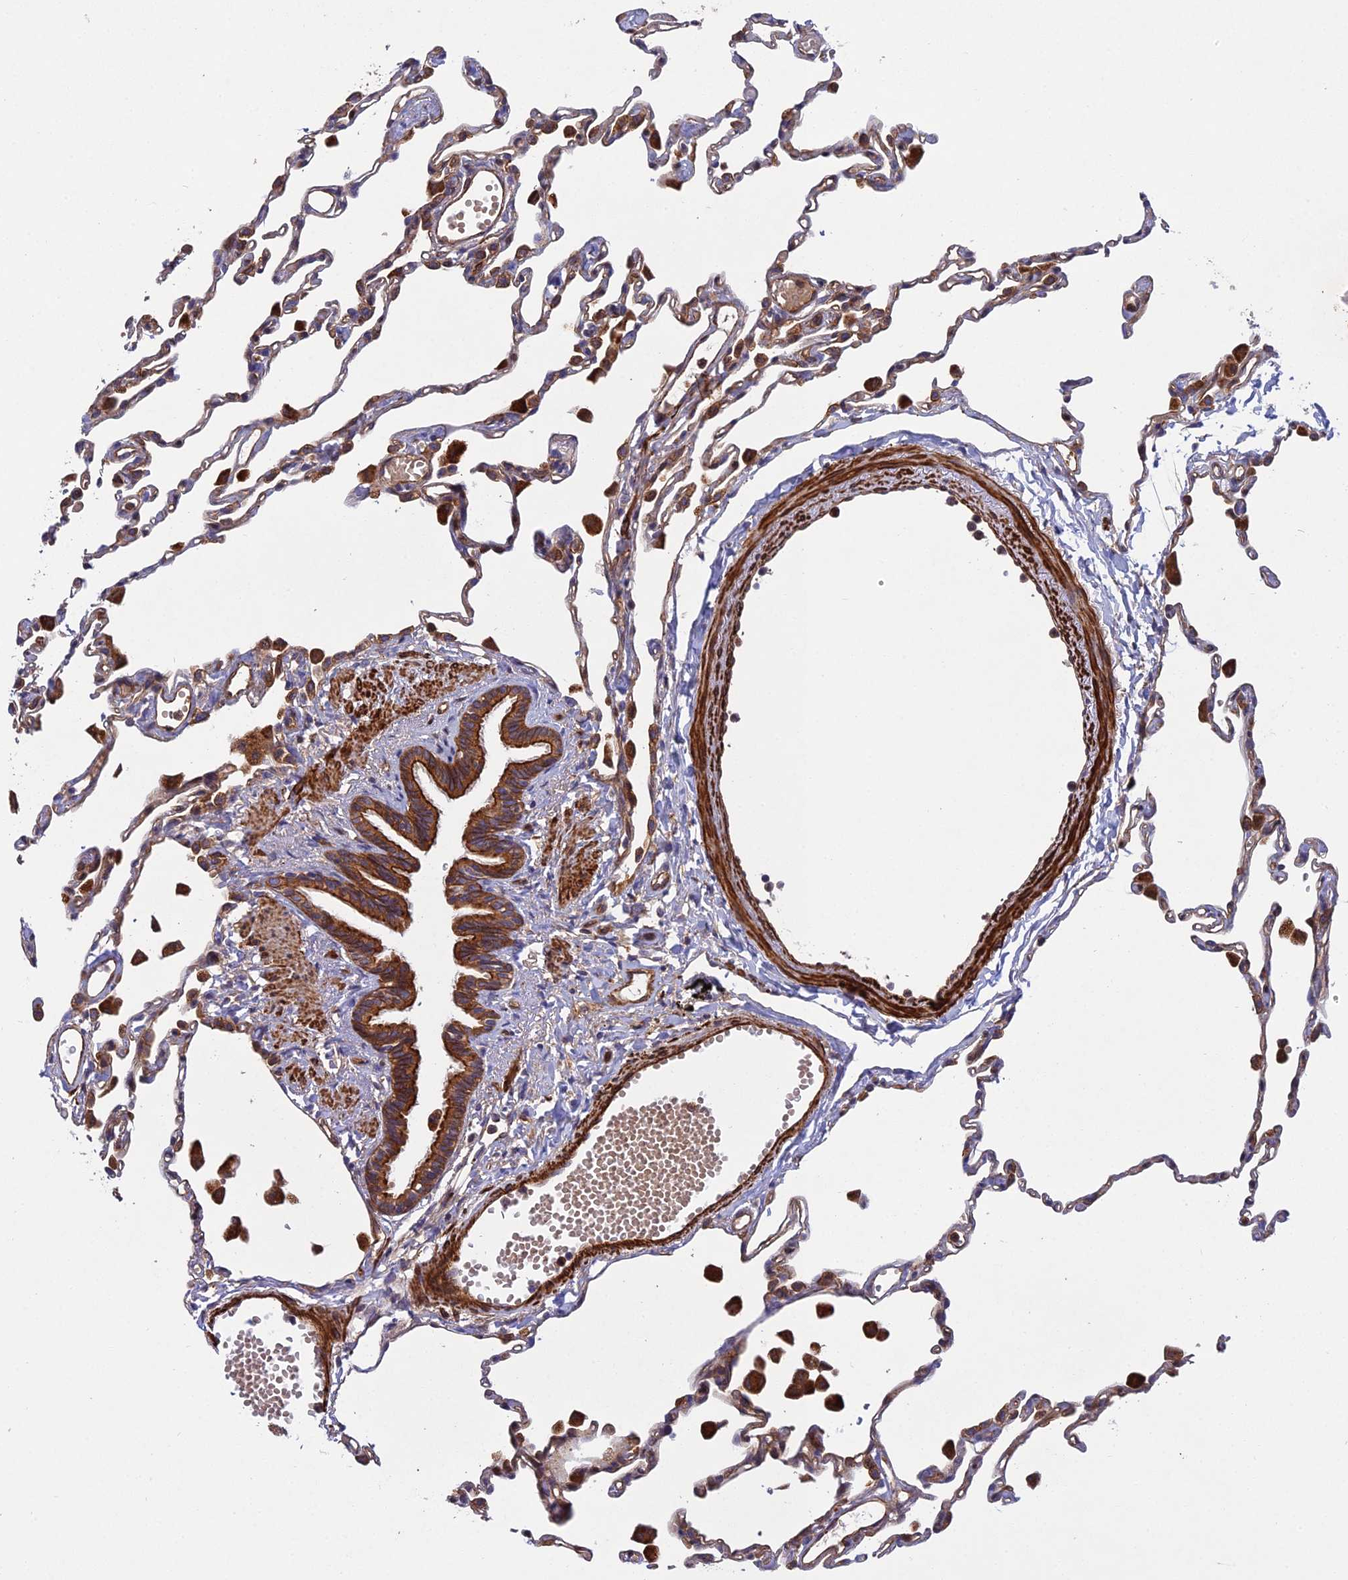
{"staining": {"intensity": "moderate", "quantity": ">75%", "location": "cytoplasmic/membranous"}, "tissue": "lung", "cell_type": "Alveolar cells", "image_type": "normal", "snomed": [{"axis": "morphology", "description": "Normal tissue, NOS"}, {"axis": "topography", "description": "Lung"}], "caption": "High-power microscopy captured an immunohistochemistry image of benign lung, revealing moderate cytoplasmic/membranous positivity in approximately >75% of alveolar cells.", "gene": "RALGAPA2", "patient": {"sex": "female", "age": 49}}